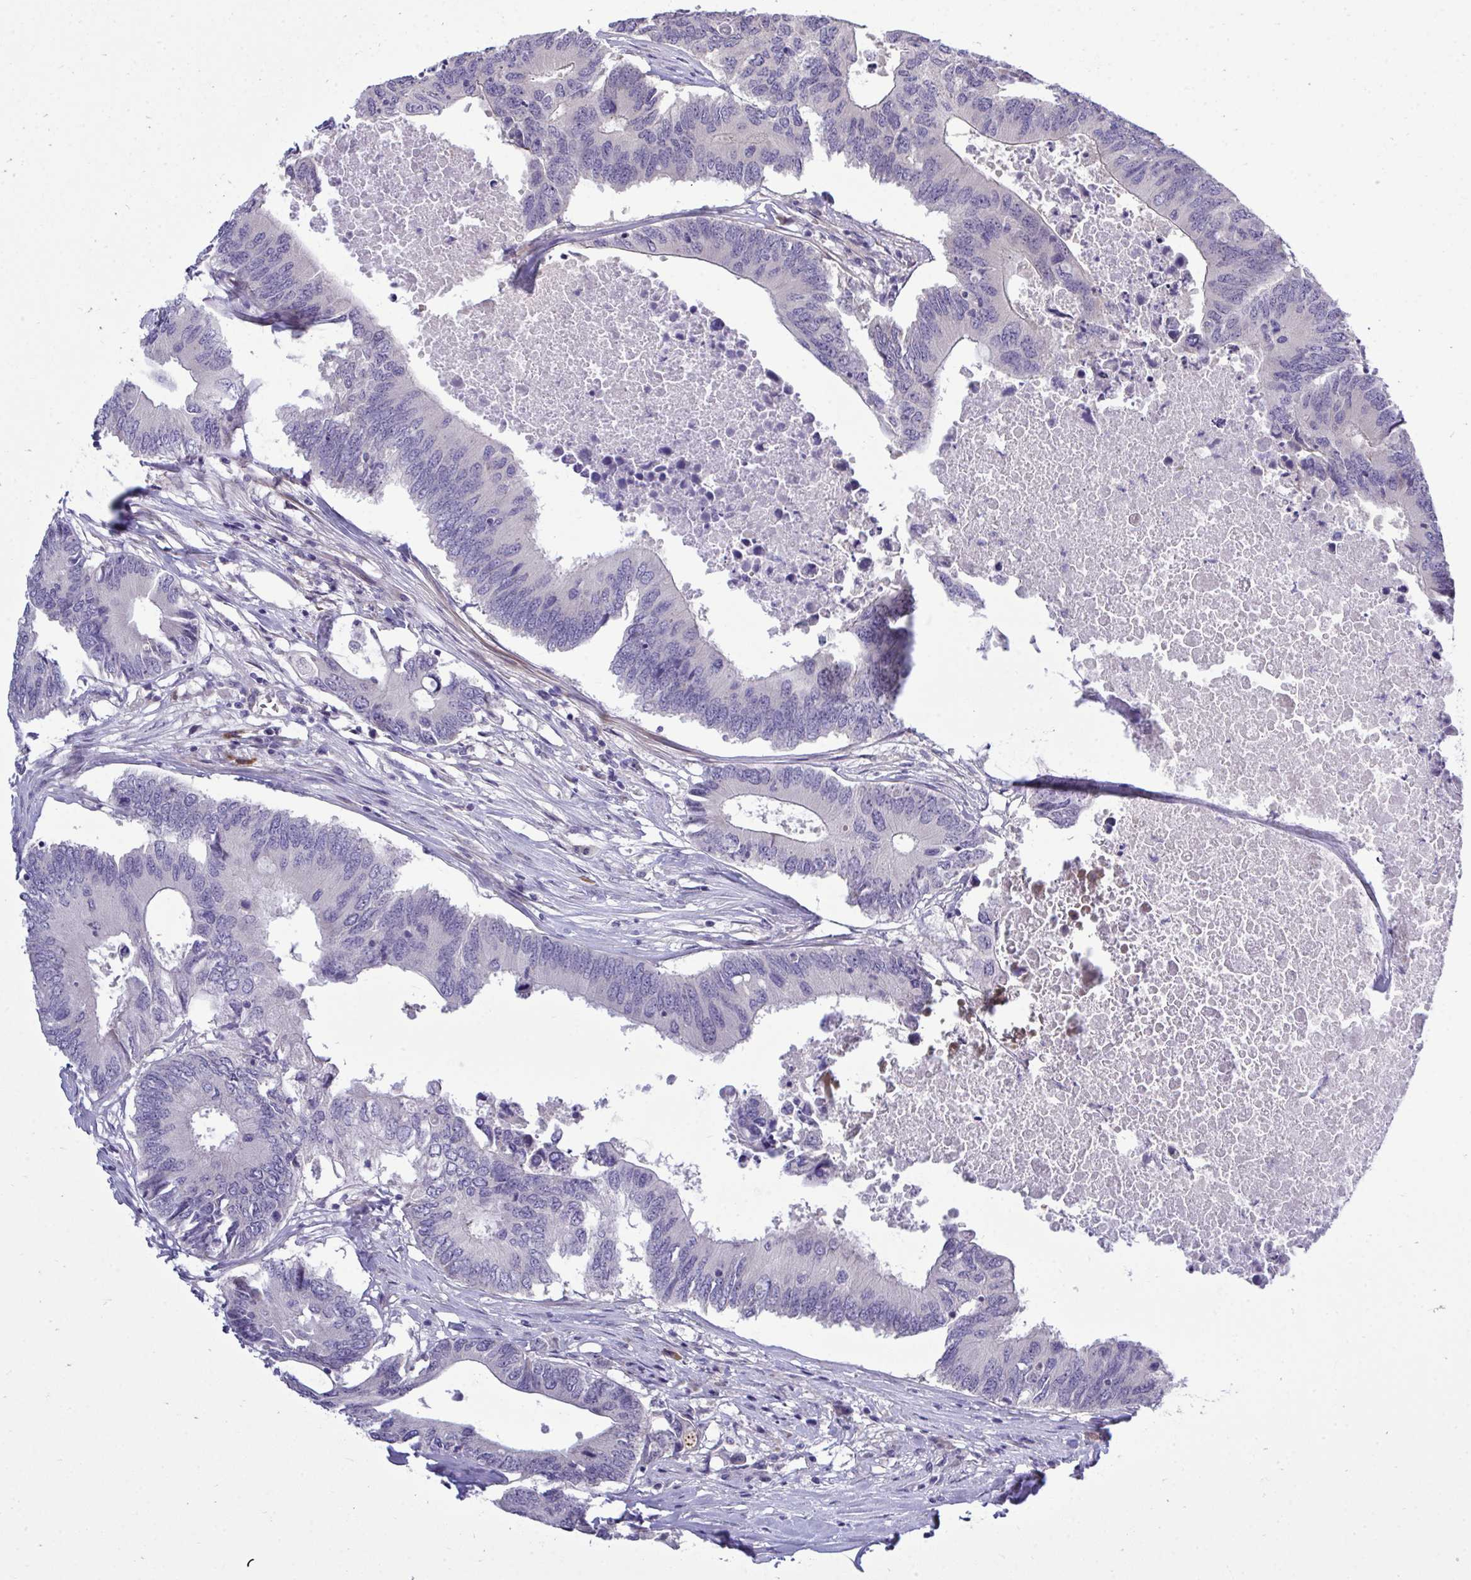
{"staining": {"intensity": "negative", "quantity": "none", "location": "none"}, "tissue": "colorectal cancer", "cell_type": "Tumor cells", "image_type": "cancer", "snomed": [{"axis": "morphology", "description": "Adenocarcinoma, NOS"}, {"axis": "topography", "description": "Colon"}], "caption": "The immunohistochemistry (IHC) photomicrograph has no significant staining in tumor cells of colorectal adenocarcinoma tissue. (DAB (3,3'-diaminobenzidine) immunohistochemistry (IHC), high magnification).", "gene": "HMBOX1", "patient": {"sex": "male", "age": 71}}